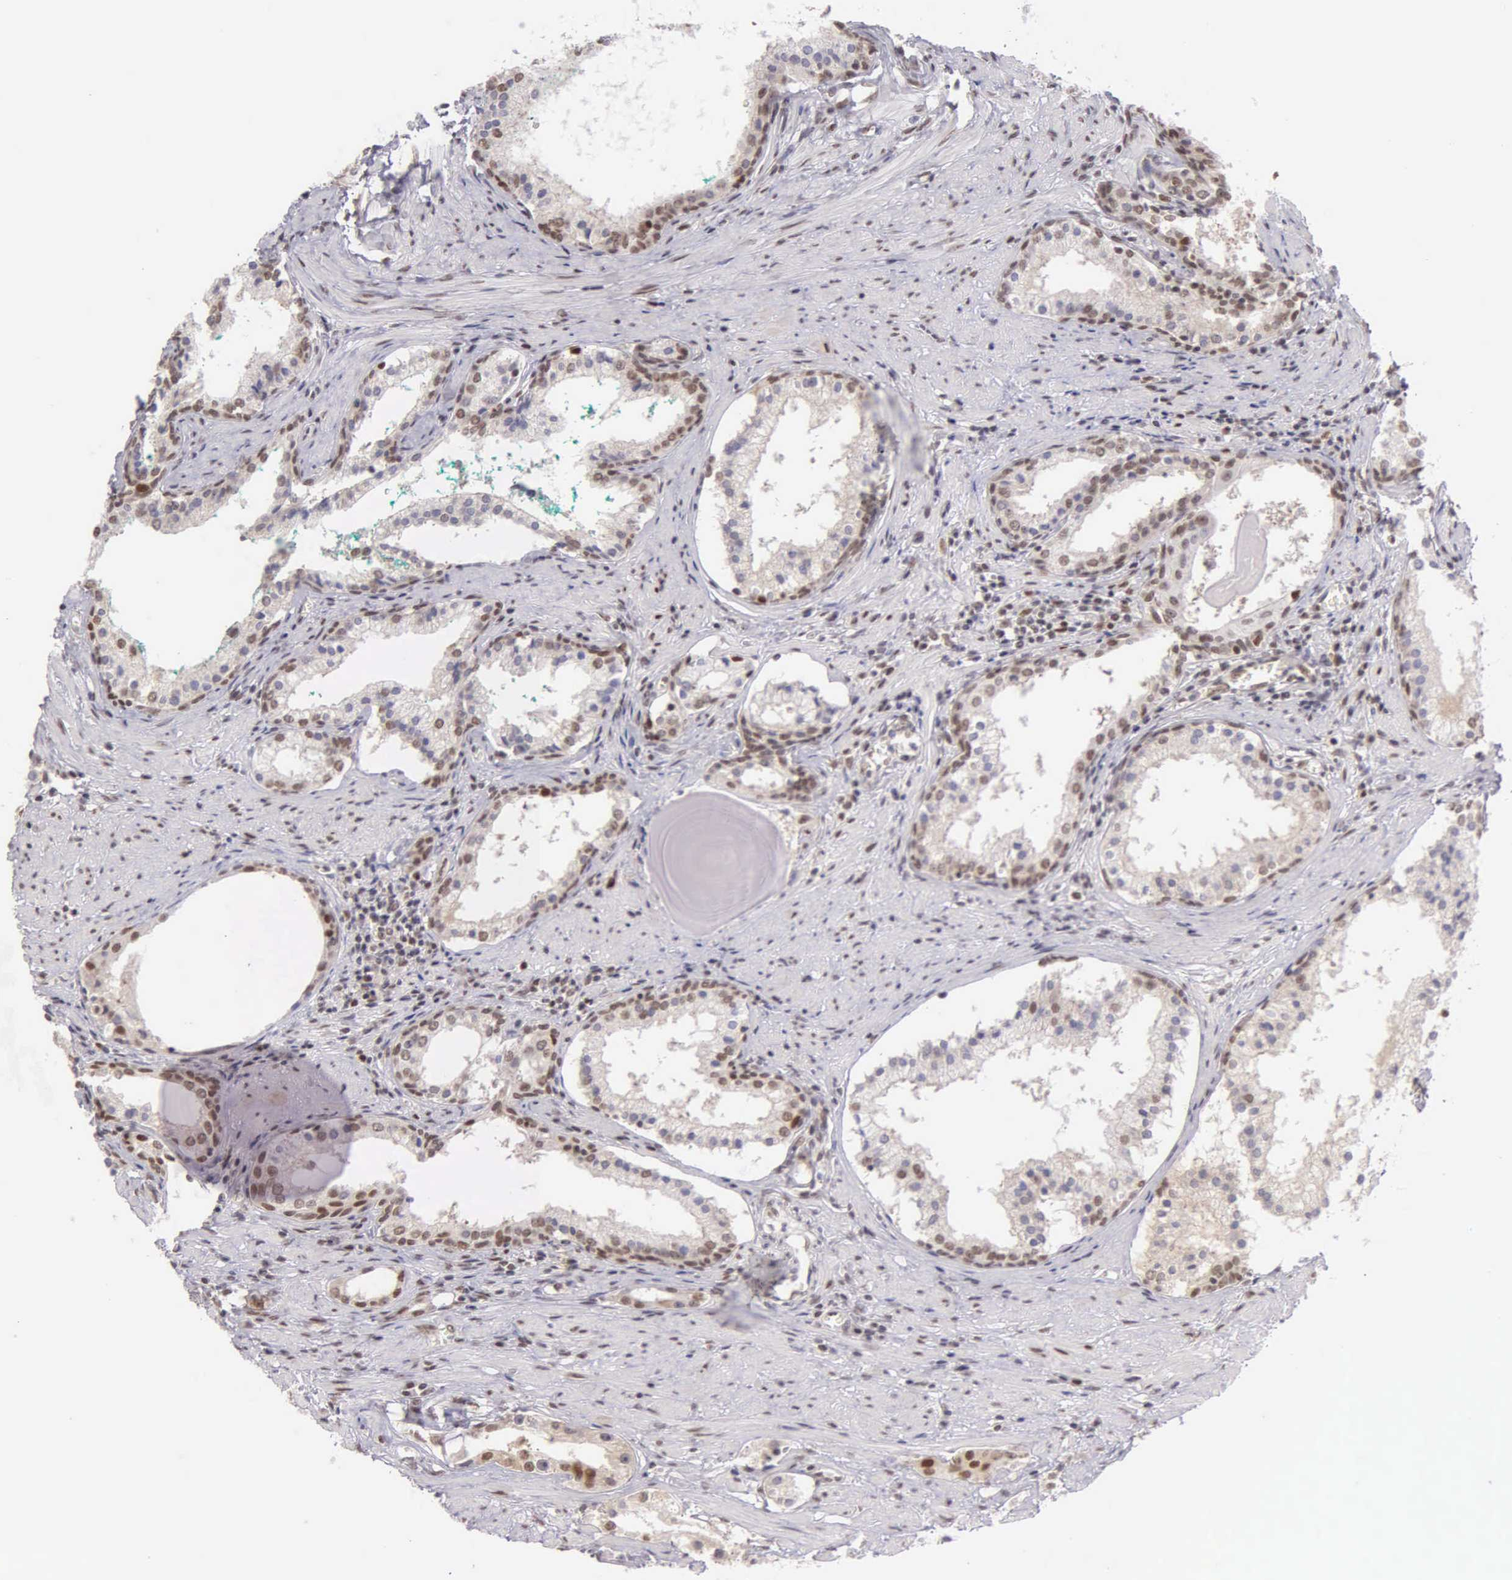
{"staining": {"intensity": "moderate", "quantity": "25%-75%", "location": "cytoplasmic/membranous,nuclear"}, "tissue": "prostate cancer", "cell_type": "Tumor cells", "image_type": "cancer", "snomed": [{"axis": "morphology", "description": "Adenocarcinoma, Medium grade"}, {"axis": "topography", "description": "Prostate"}], "caption": "An image of prostate medium-grade adenocarcinoma stained for a protein displays moderate cytoplasmic/membranous and nuclear brown staining in tumor cells. The staining was performed using DAB (3,3'-diaminobenzidine) to visualize the protein expression in brown, while the nuclei were stained in blue with hematoxylin (Magnification: 20x).", "gene": "UBR7", "patient": {"sex": "male", "age": 73}}